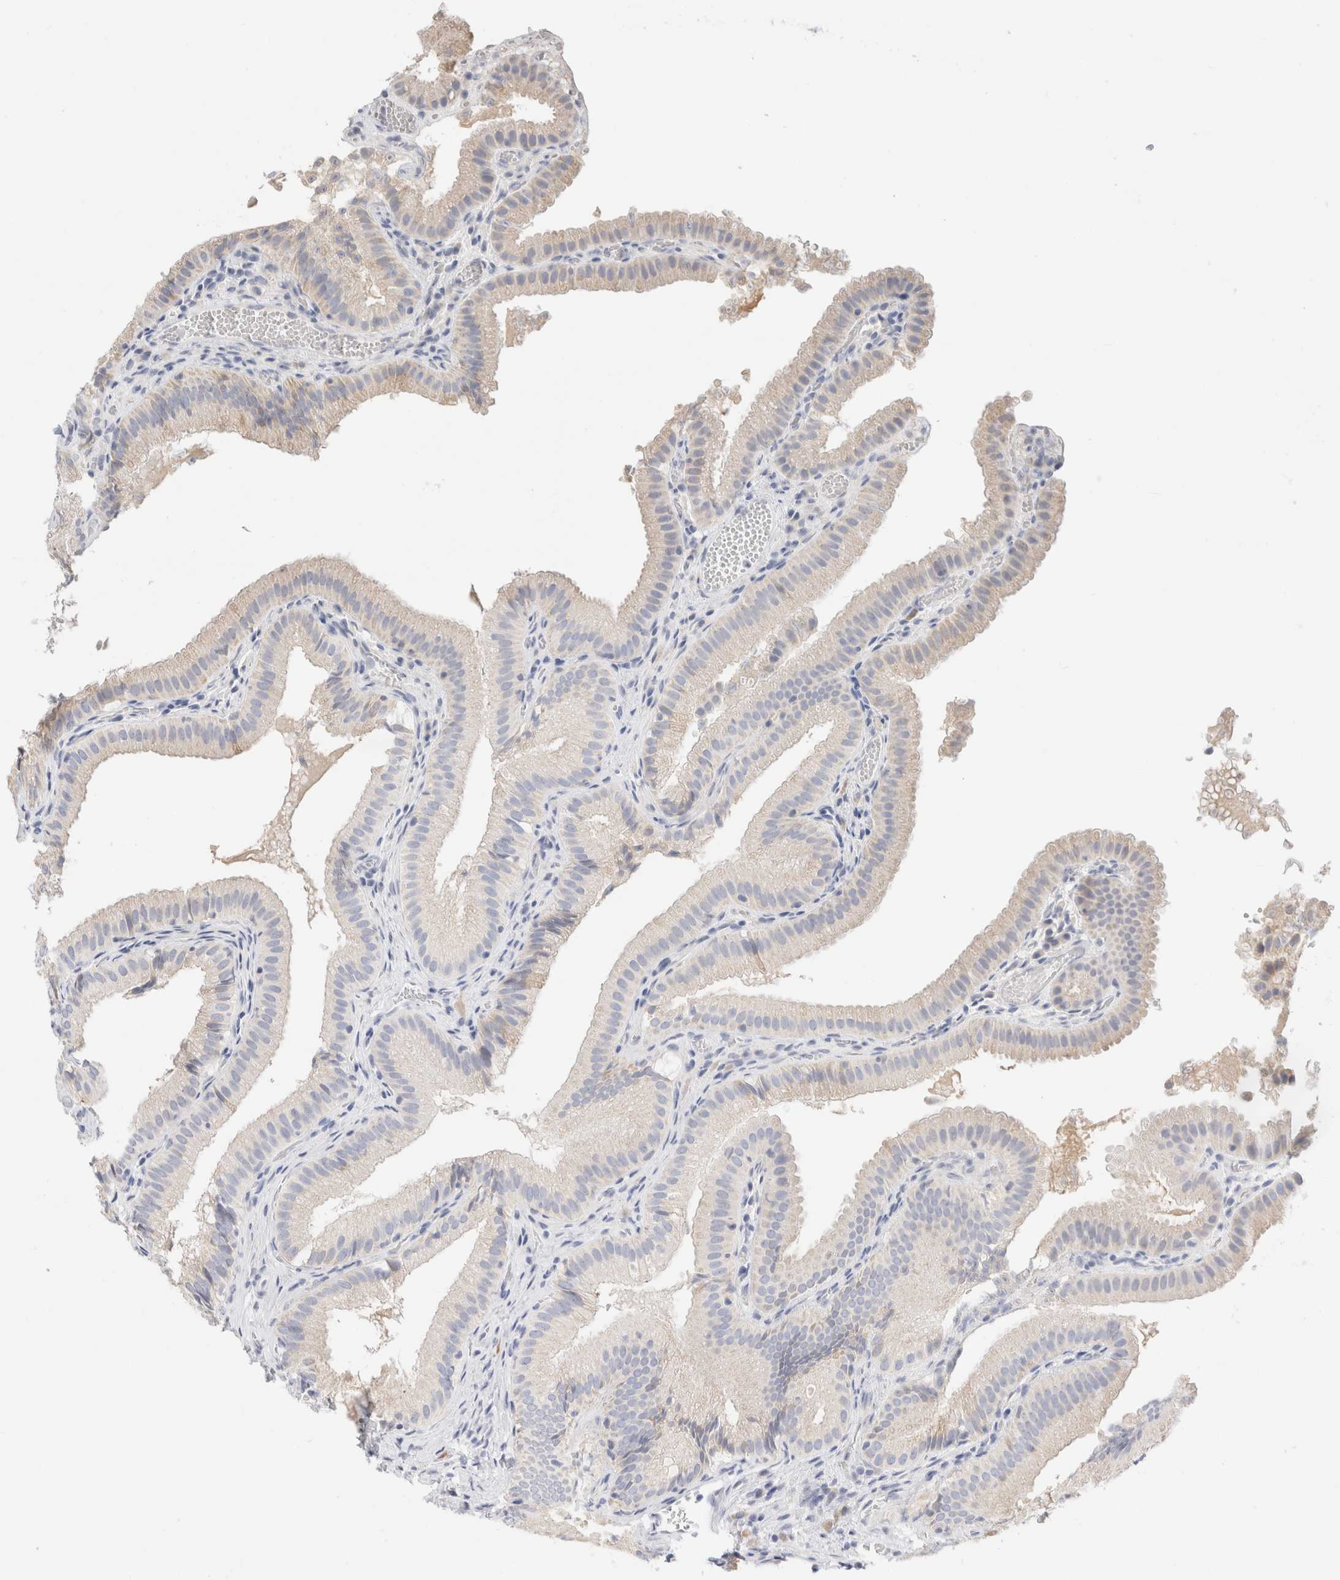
{"staining": {"intensity": "weak", "quantity": "<25%", "location": "cytoplasmic/membranous"}, "tissue": "gallbladder", "cell_type": "Glandular cells", "image_type": "normal", "snomed": [{"axis": "morphology", "description": "Normal tissue, NOS"}, {"axis": "topography", "description": "Gallbladder"}], "caption": "Gallbladder stained for a protein using IHC reveals no positivity glandular cells.", "gene": "GADD45G", "patient": {"sex": "female", "age": 30}}